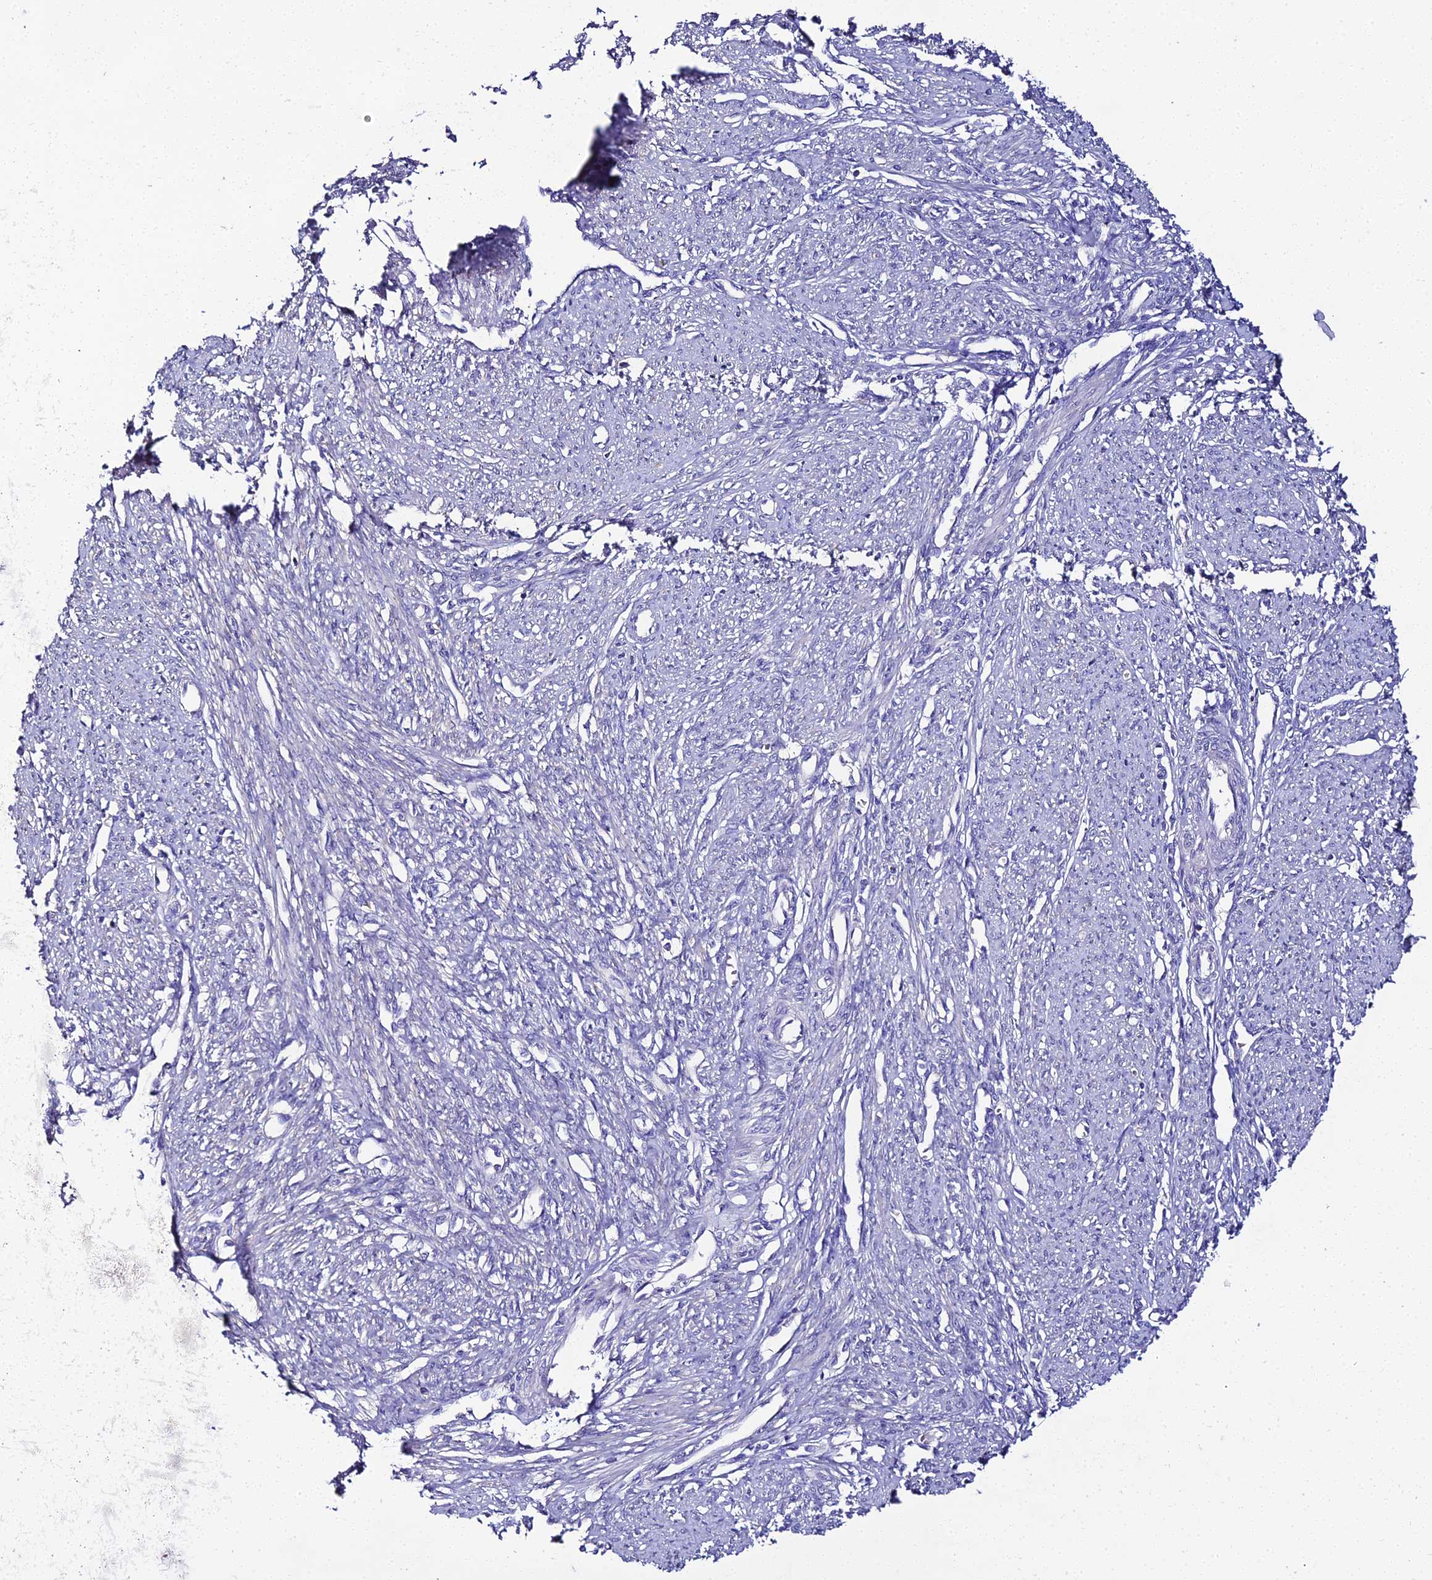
{"staining": {"intensity": "negative", "quantity": "none", "location": "none"}, "tissue": "smooth muscle", "cell_type": "Smooth muscle cells", "image_type": "normal", "snomed": [{"axis": "morphology", "description": "Normal tissue, NOS"}, {"axis": "topography", "description": "Smooth muscle"}, {"axis": "topography", "description": "Uterus"}], "caption": "IHC of normal human smooth muscle displays no expression in smooth muscle cells. Nuclei are stained in blue.", "gene": "SCX", "patient": {"sex": "female", "age": 59}}